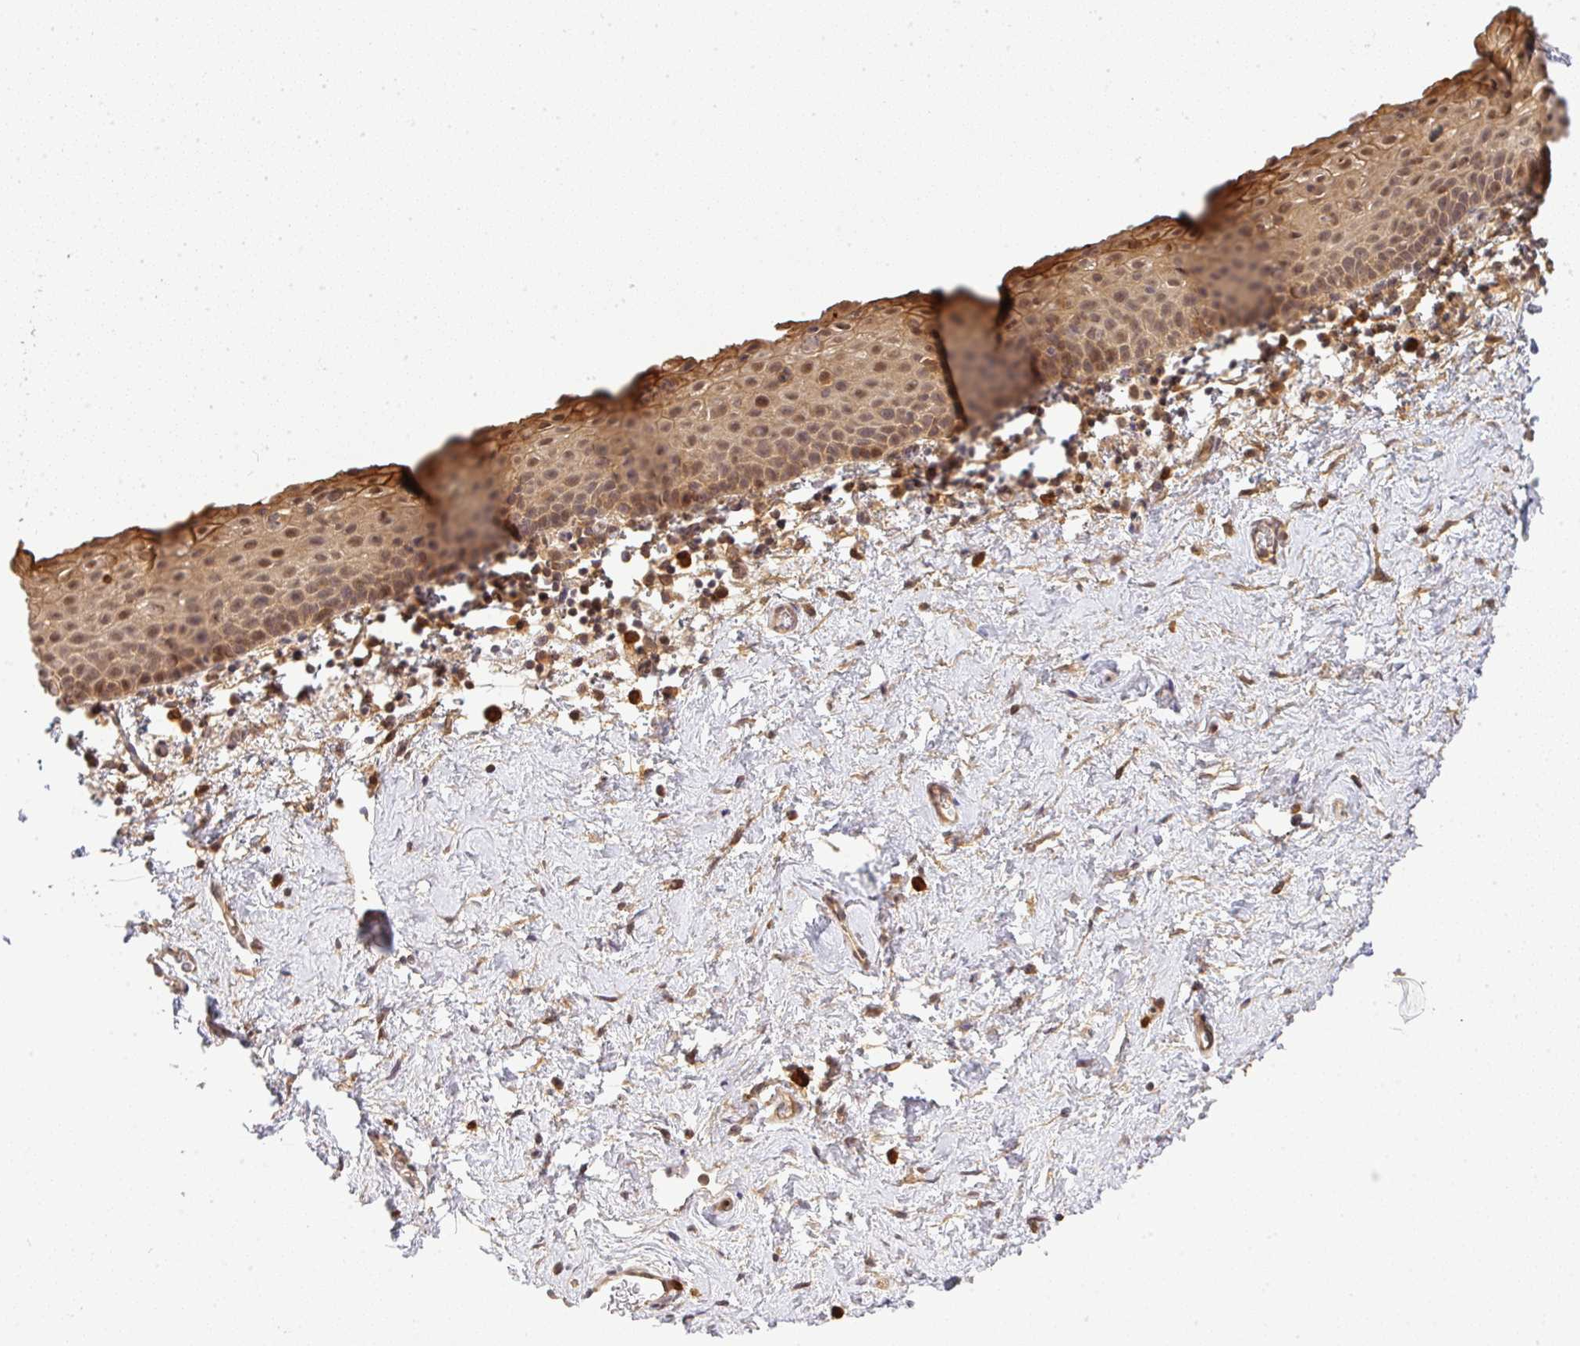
{"staining": {"intensity": "moderate", "quantity": "25%-75%", "location": "nuclear"}, "tissue": "vagina", "cell_type": "Squamous epithelial cells", "image_type": "normal", "snomed": [{"axis": "morphology", "description": "Normal tissue, NOS"}, {"axis": "topography", "description": "Vagina"}], "caption": "This image exhibits immunohistochemistry (IHC) staining of unremarkable human vagina, with medium moderate nuclear positivity in approximately 25%-75% of squamous epithelial cells.", "gene": "FAM153A", "patient": {"sex": "female", "age": 61}}